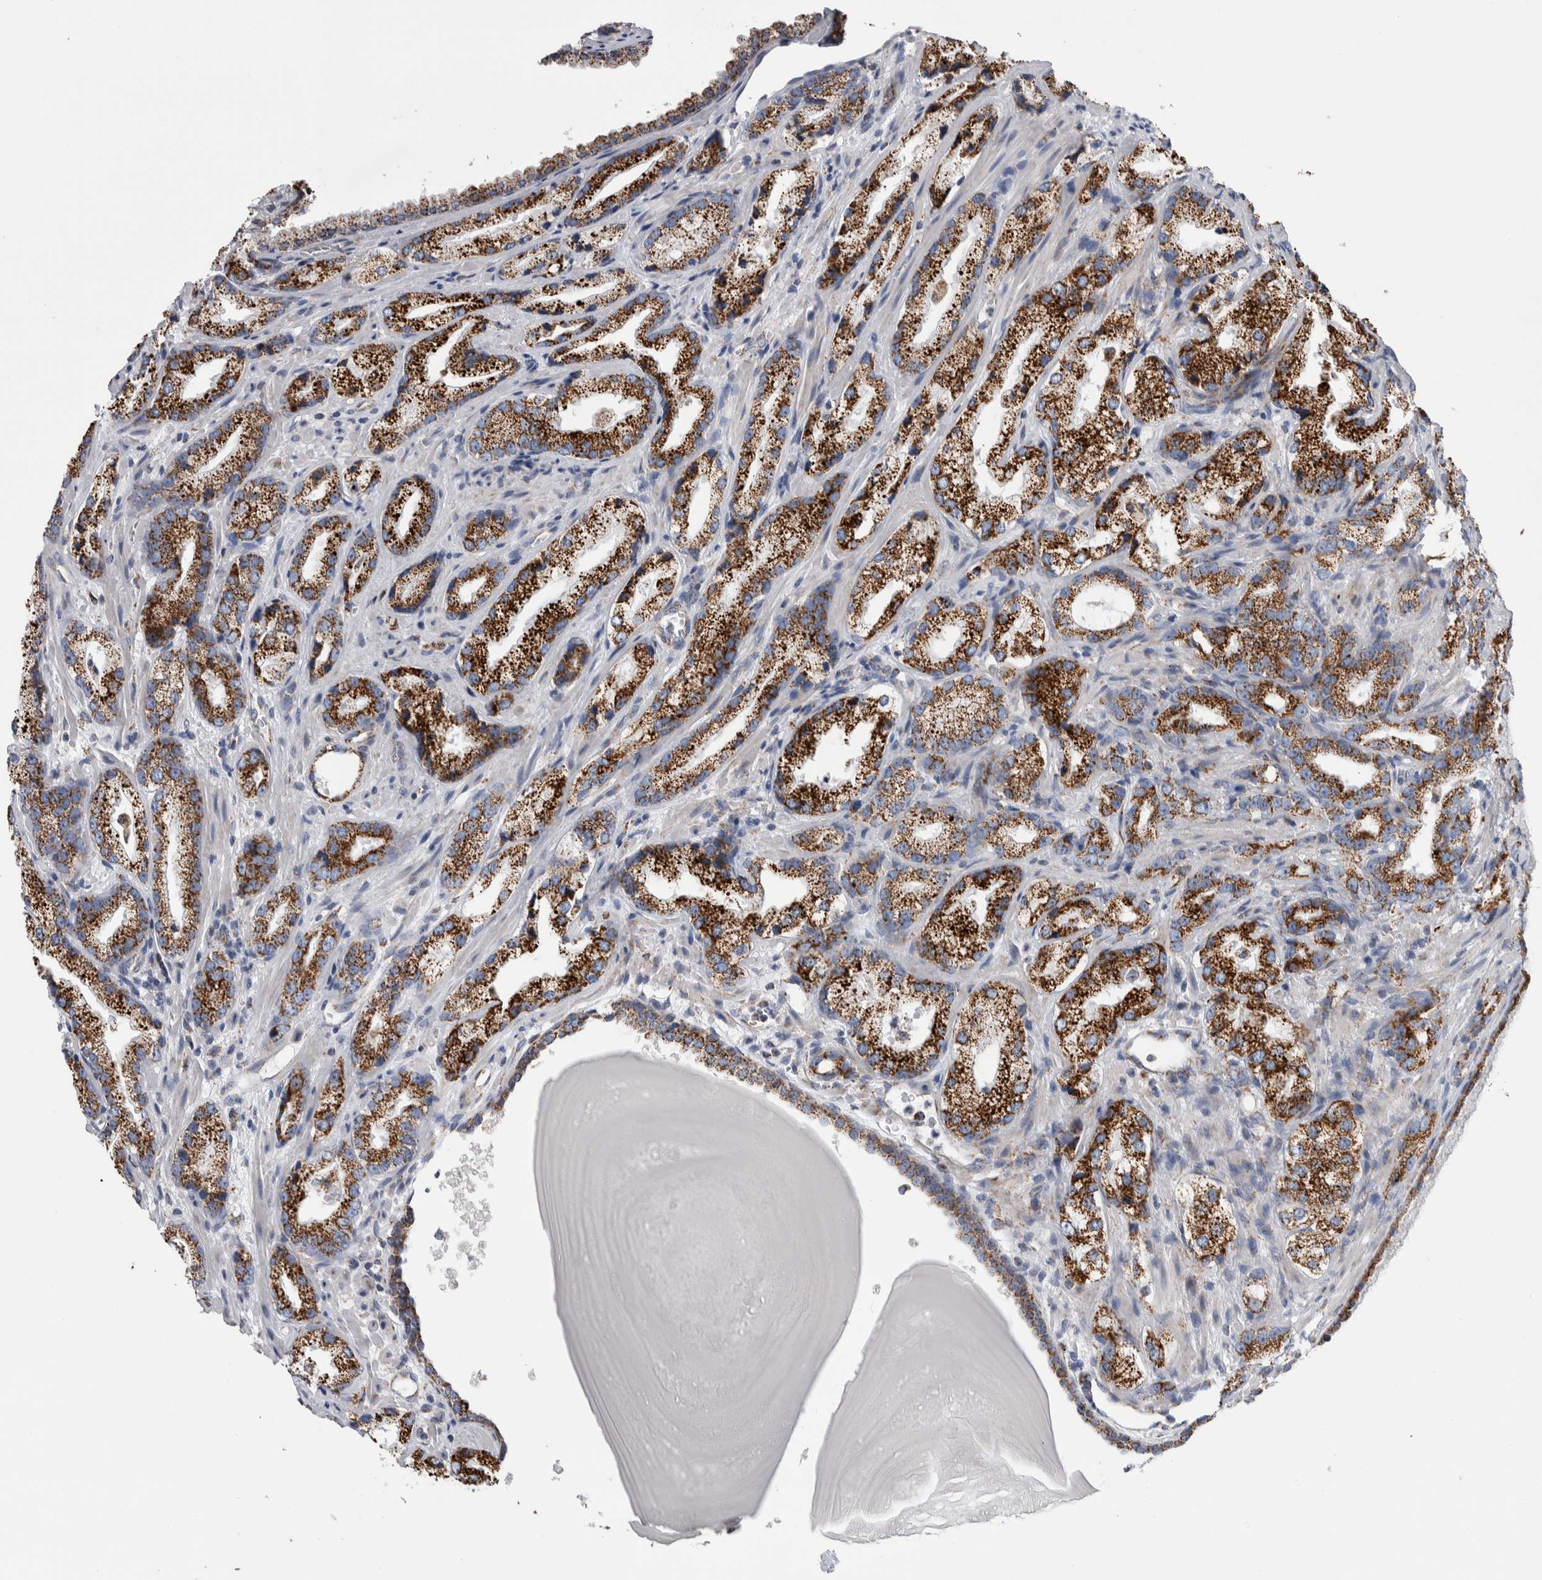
{"staining": {"intensity": "strong", "quantity": ">75%", "location": "cytoplasmic/membranous"}, "tissue": "prostate cancer", "cell_type": "Tumor cells", "image_type": "cancer", "snomed": [{"axis": "morphology", "description": "Adenocarcinoma, High grade"}, {"axis": "topography", "description": "Prostate"}], "caption": "Prostate adenocarcinoma (high-grade) stained with immunohistochemistry shows strong cytoplasmic/membranous expression in approximately >75% of tumor cells.", "gene": "ETFA", "patient": {"sex": "male", "age": 63}}